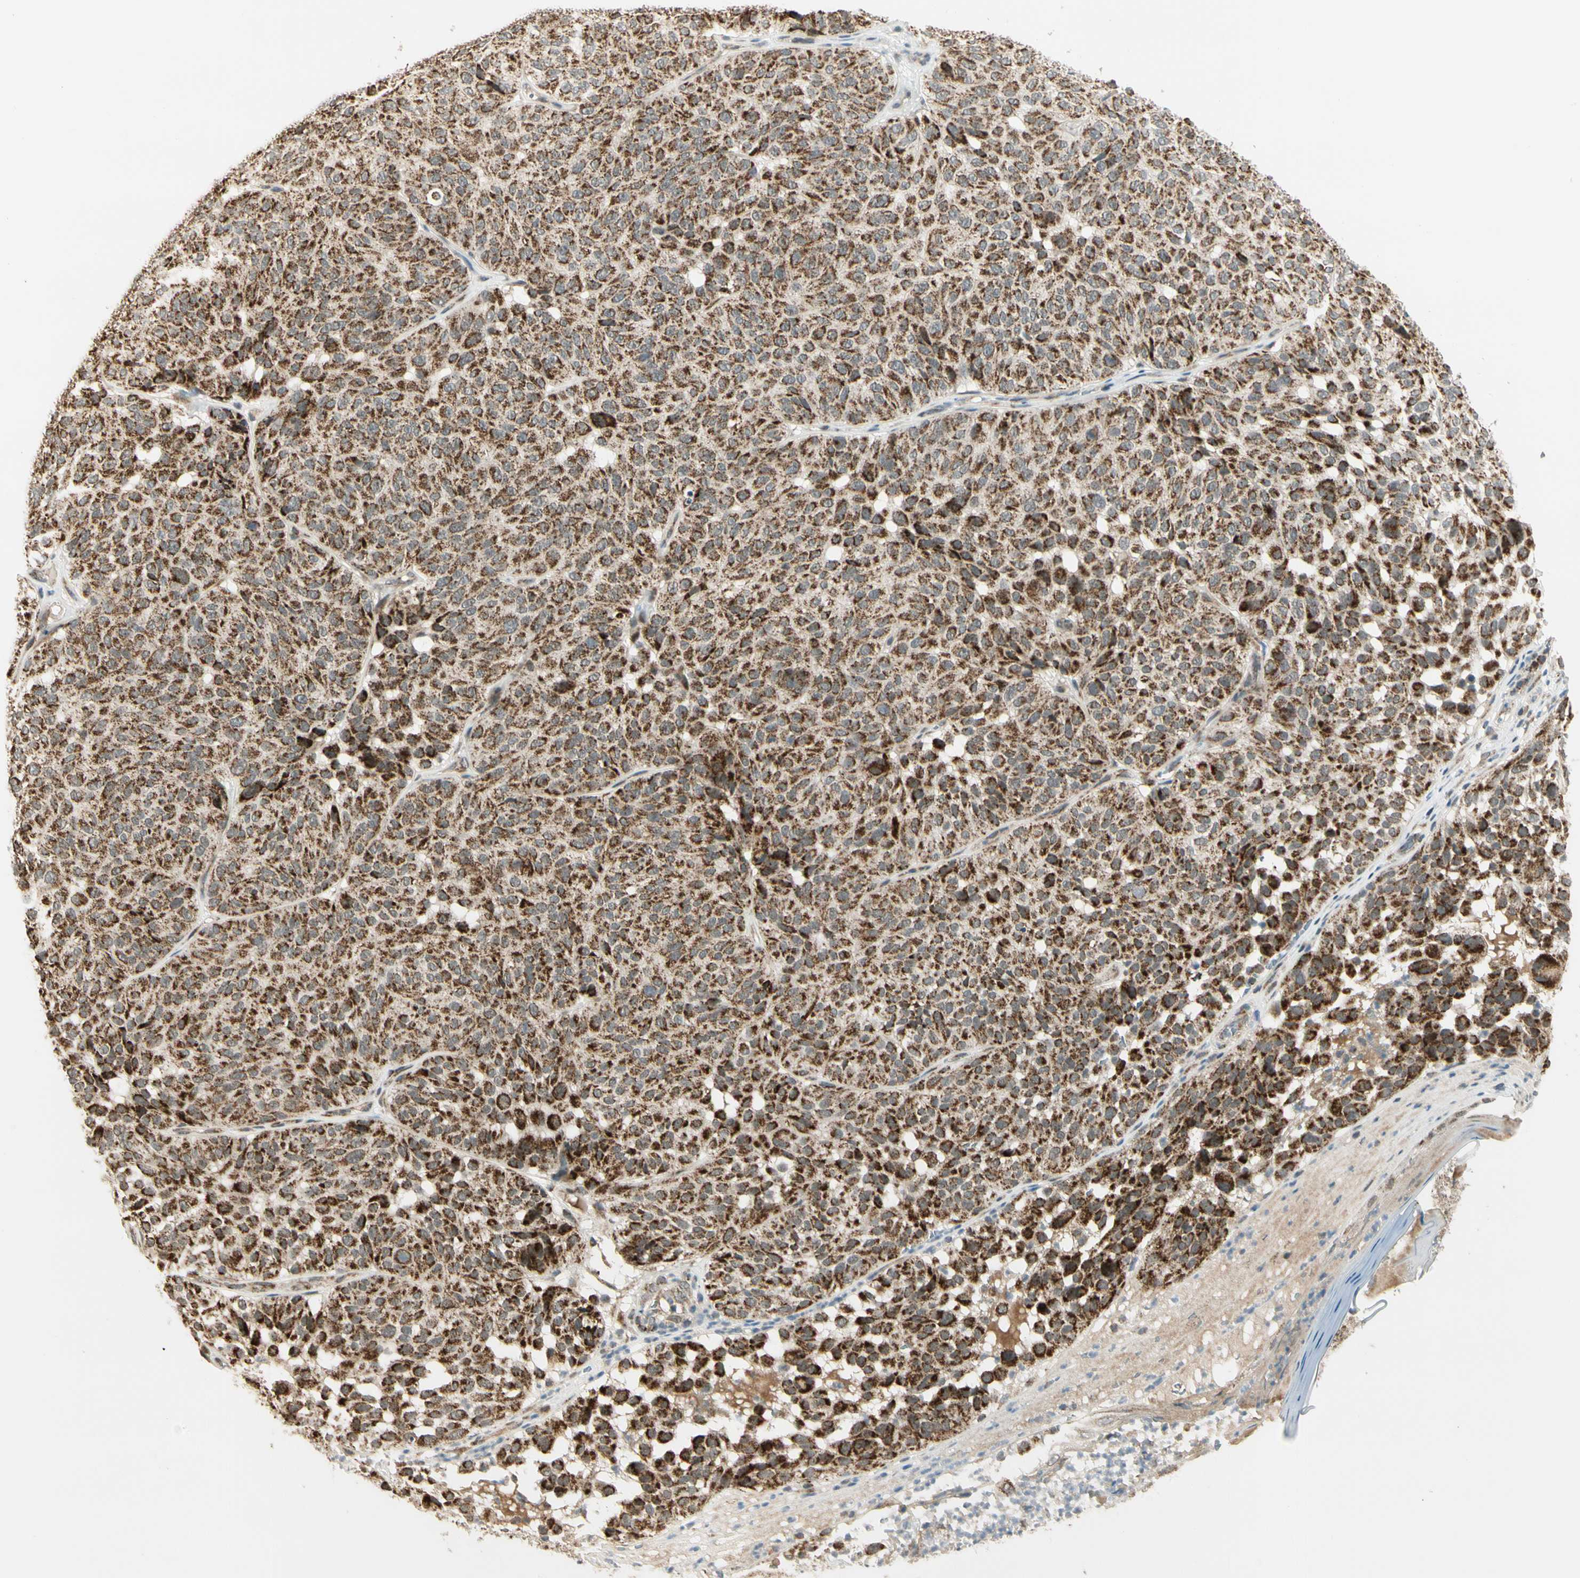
{"staining": {"intensity": "strong", "quantity": ">75%", "location": "cytoplasmic/membranous"}, "tissue": "melanoma", "cell_type": "Tumor cells", "image_type": "cancer", "snomed": [{"axis": "morphology", "description": "Malignant melanoma, NOS"}, {"axis": "topography", "description": "Skin"}], "caption": "This histopathology image reveals melanoma stained with immunohistochemistry (IHC) to label a protein in brown. The cytoplasmic/membranous of tumor cells show strong positivity for the protein. Nuclei are counter-stained blue.", "gene": "KHDC4", "patient": {"sex": "female", "age": 46}}